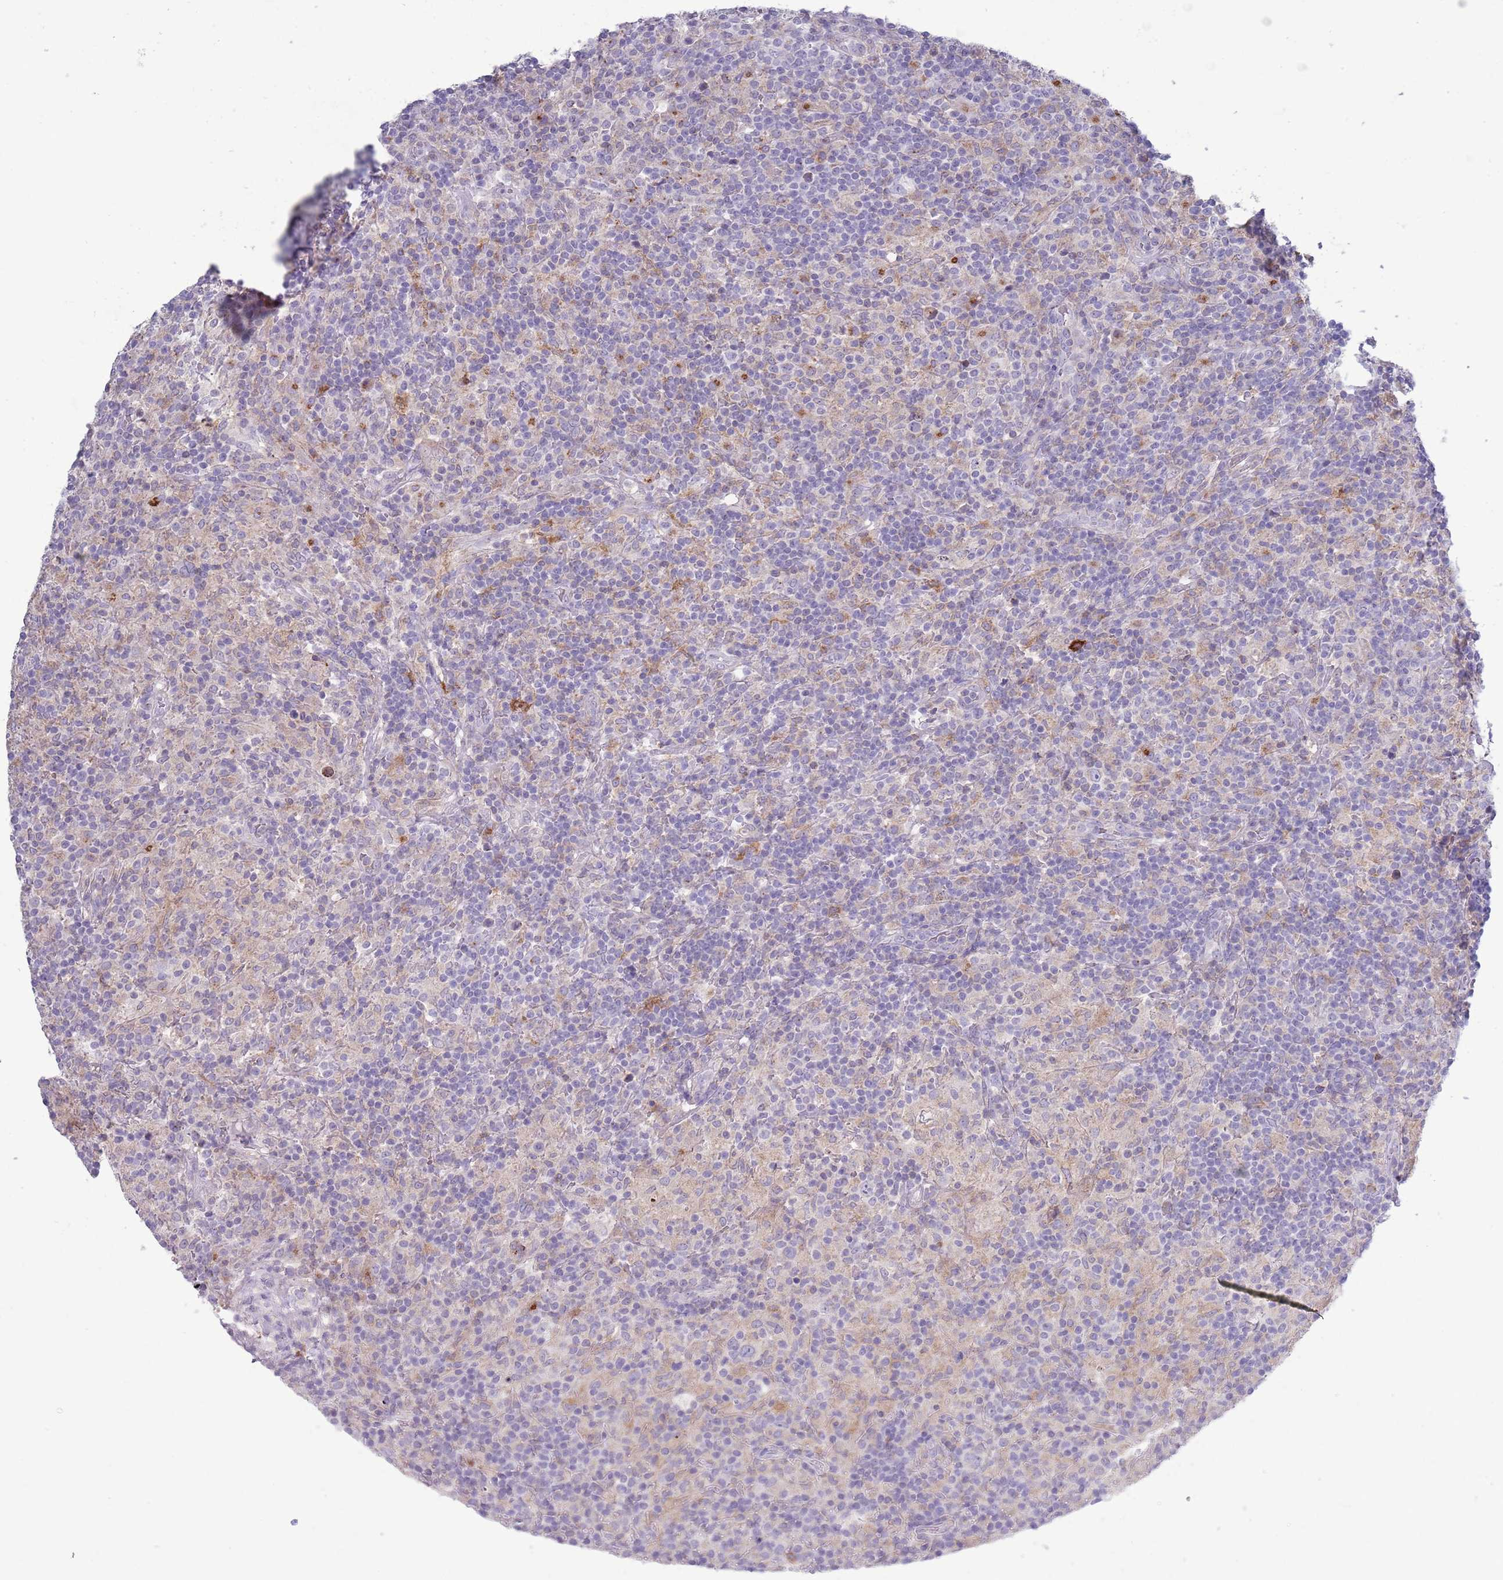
{"staining": {"intensity": "negative", "quantity": "none", "location": "none"}, "tissue": "lymphoma", "cell_type": "Tumor cells", "image_type": "cancer", "snomed": [{"axis": "morphology", "description": "Hodgkin's disease, NOS"}, {"axis": "topography", "description": "Lymph node"}], "caption": "This is an immunohistochemistry micrograph of human lymphoma. There is no positivity in tumor cells.", "gene": "ACSBG1", "patient": {"sex": "male", "age": 70}}